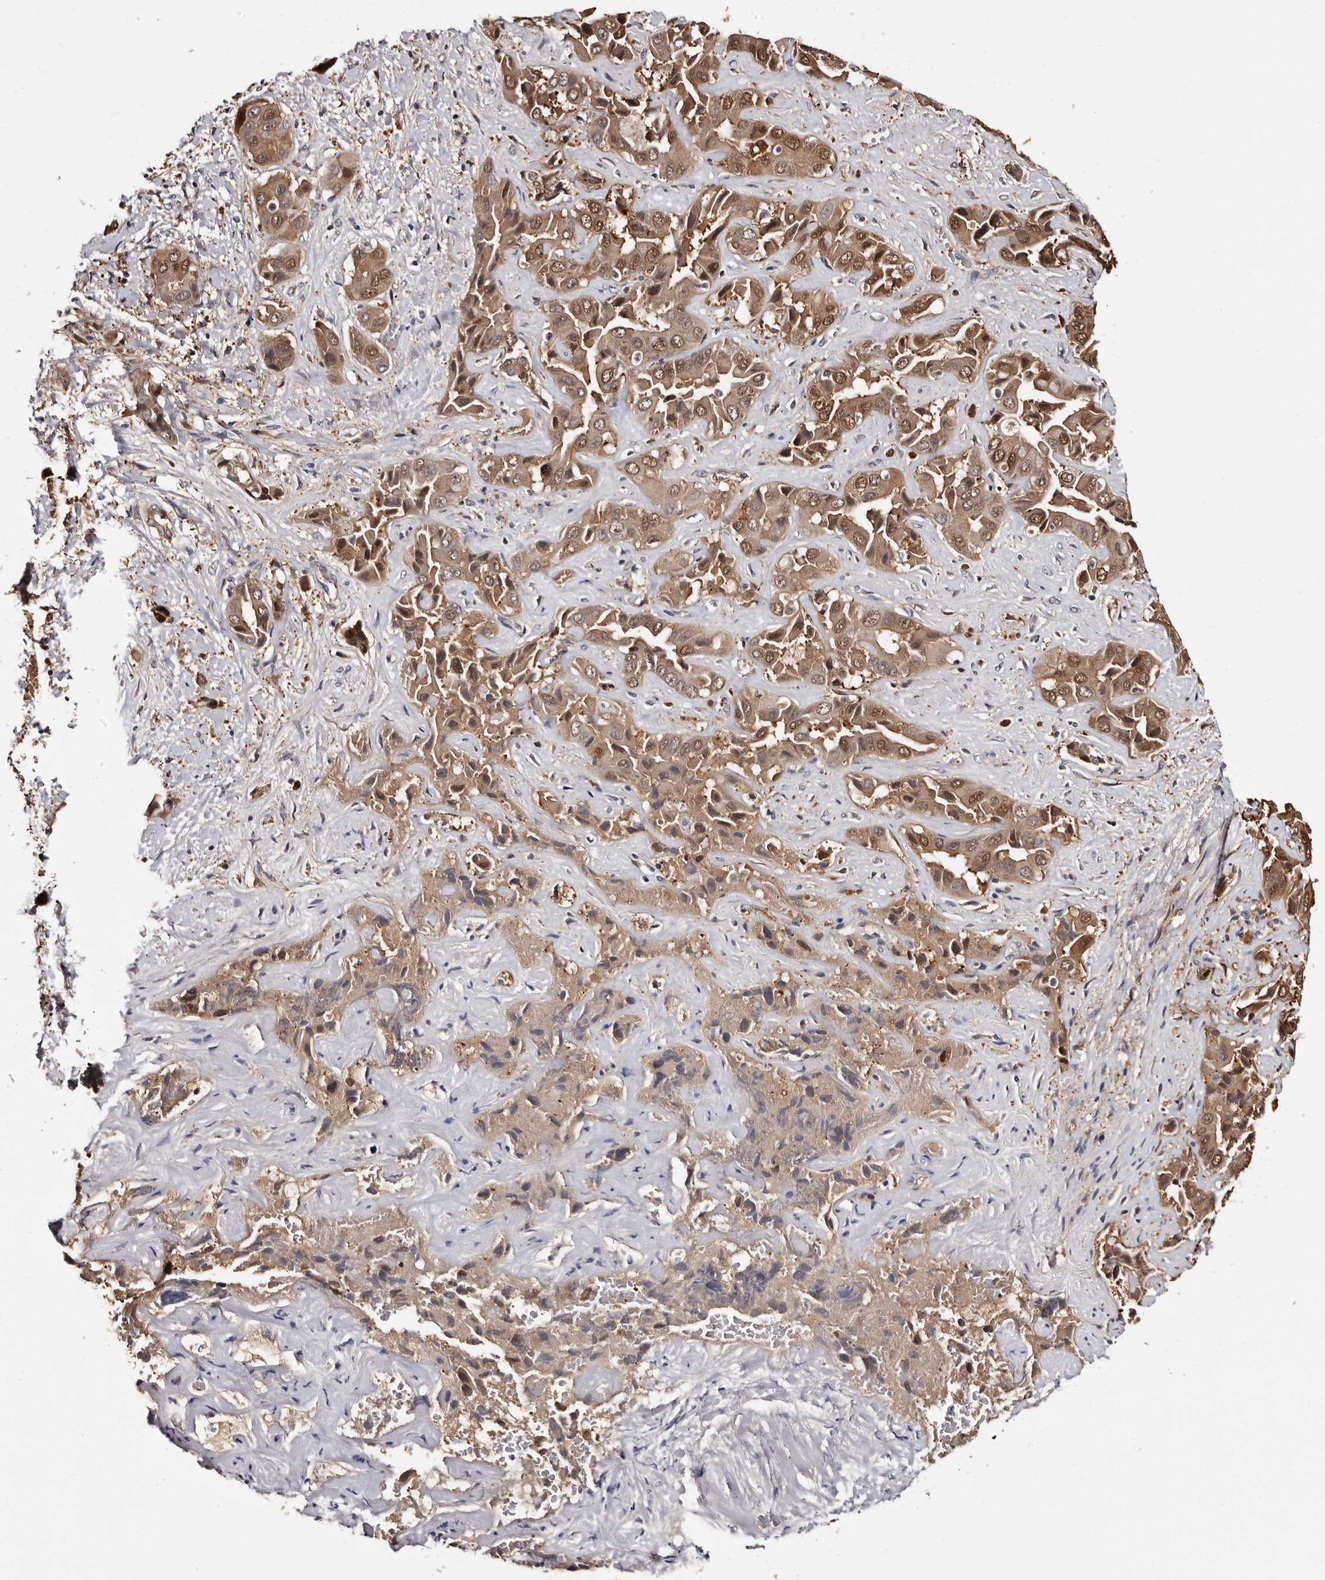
{"staining": {"intensity": "moderate", "quantity": ">75%", "location": "cytoplasmic/membranous,nuclear"}, "tissue": "liver cancer", "cell_type": "Tumor cells", "image_type": "cancer", "snomed": [{"axis": "morphology", "description": "Cholangiocarcinoma"}, {"axis": "topography", "description": "Liver"}], "caption": "Protein staining of liver cholangiocarcinoma tissue displays moderate cytoplasmic/membranous and nuclear positivity in about >75% of tumor cells.", "gene": "DNPH1", "patient": {"sex": "female", "age": 52}}